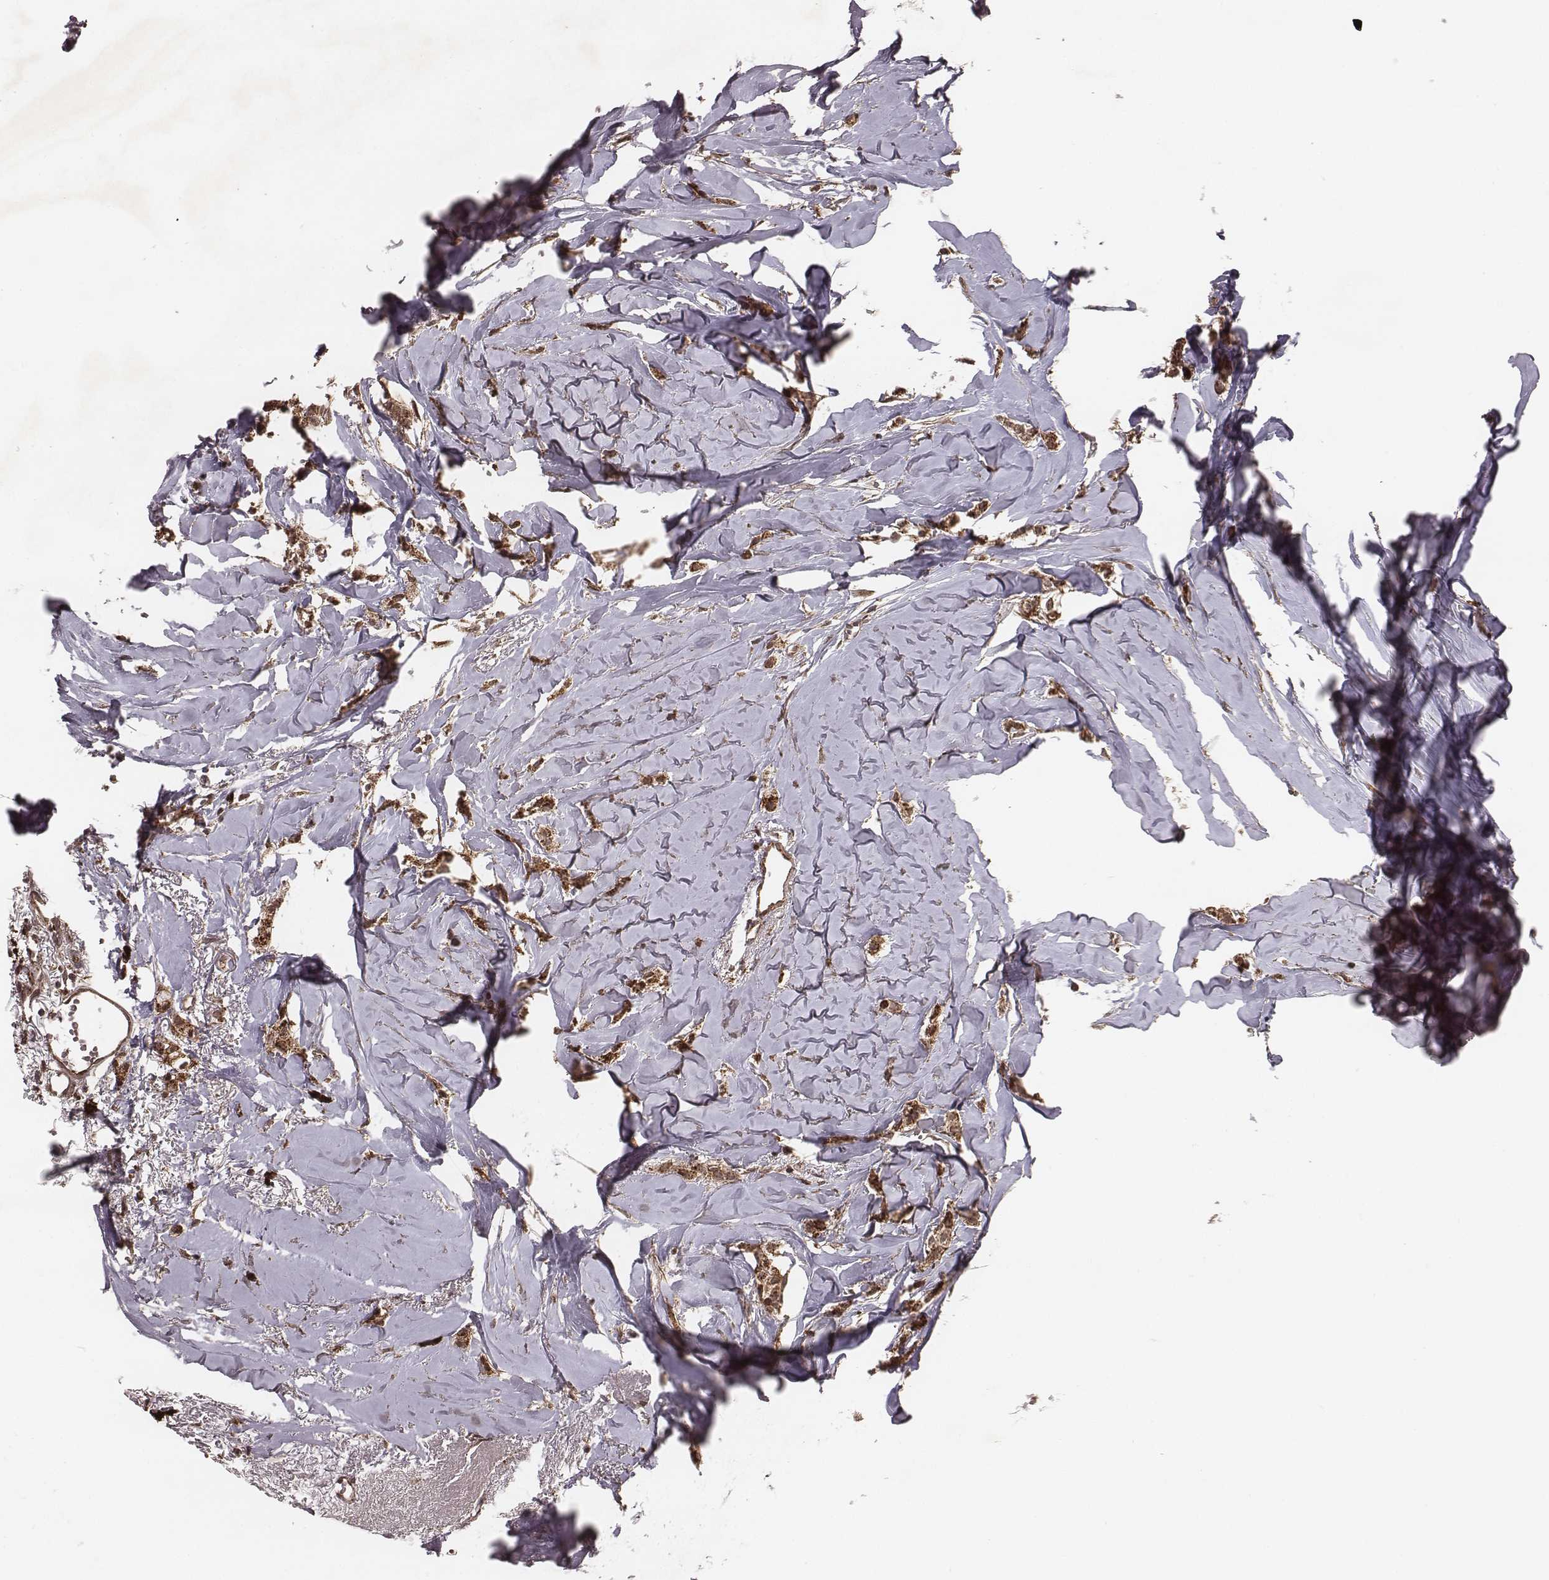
{"staining": {"intensity": "strong", "quantity": ">75%", "location": "cytoplasmic/membranous"}, "tissue": "breast cancer", "cell_type": "Tumor cells", "image_type": "cancer", "snomed": [{"axis": "morphology", "description": "Duct carcinoma"}, {"axis": "topography", "description": "Breast"}], "caption": "Immunohistochemical staining of breast cancer shows high levels of strong cytoplasmic/membranous protein positivity in approximately >75% of tumor cells.", "gene": "ZDHHC21", "patient": {"sex": "female", "age": 85}}